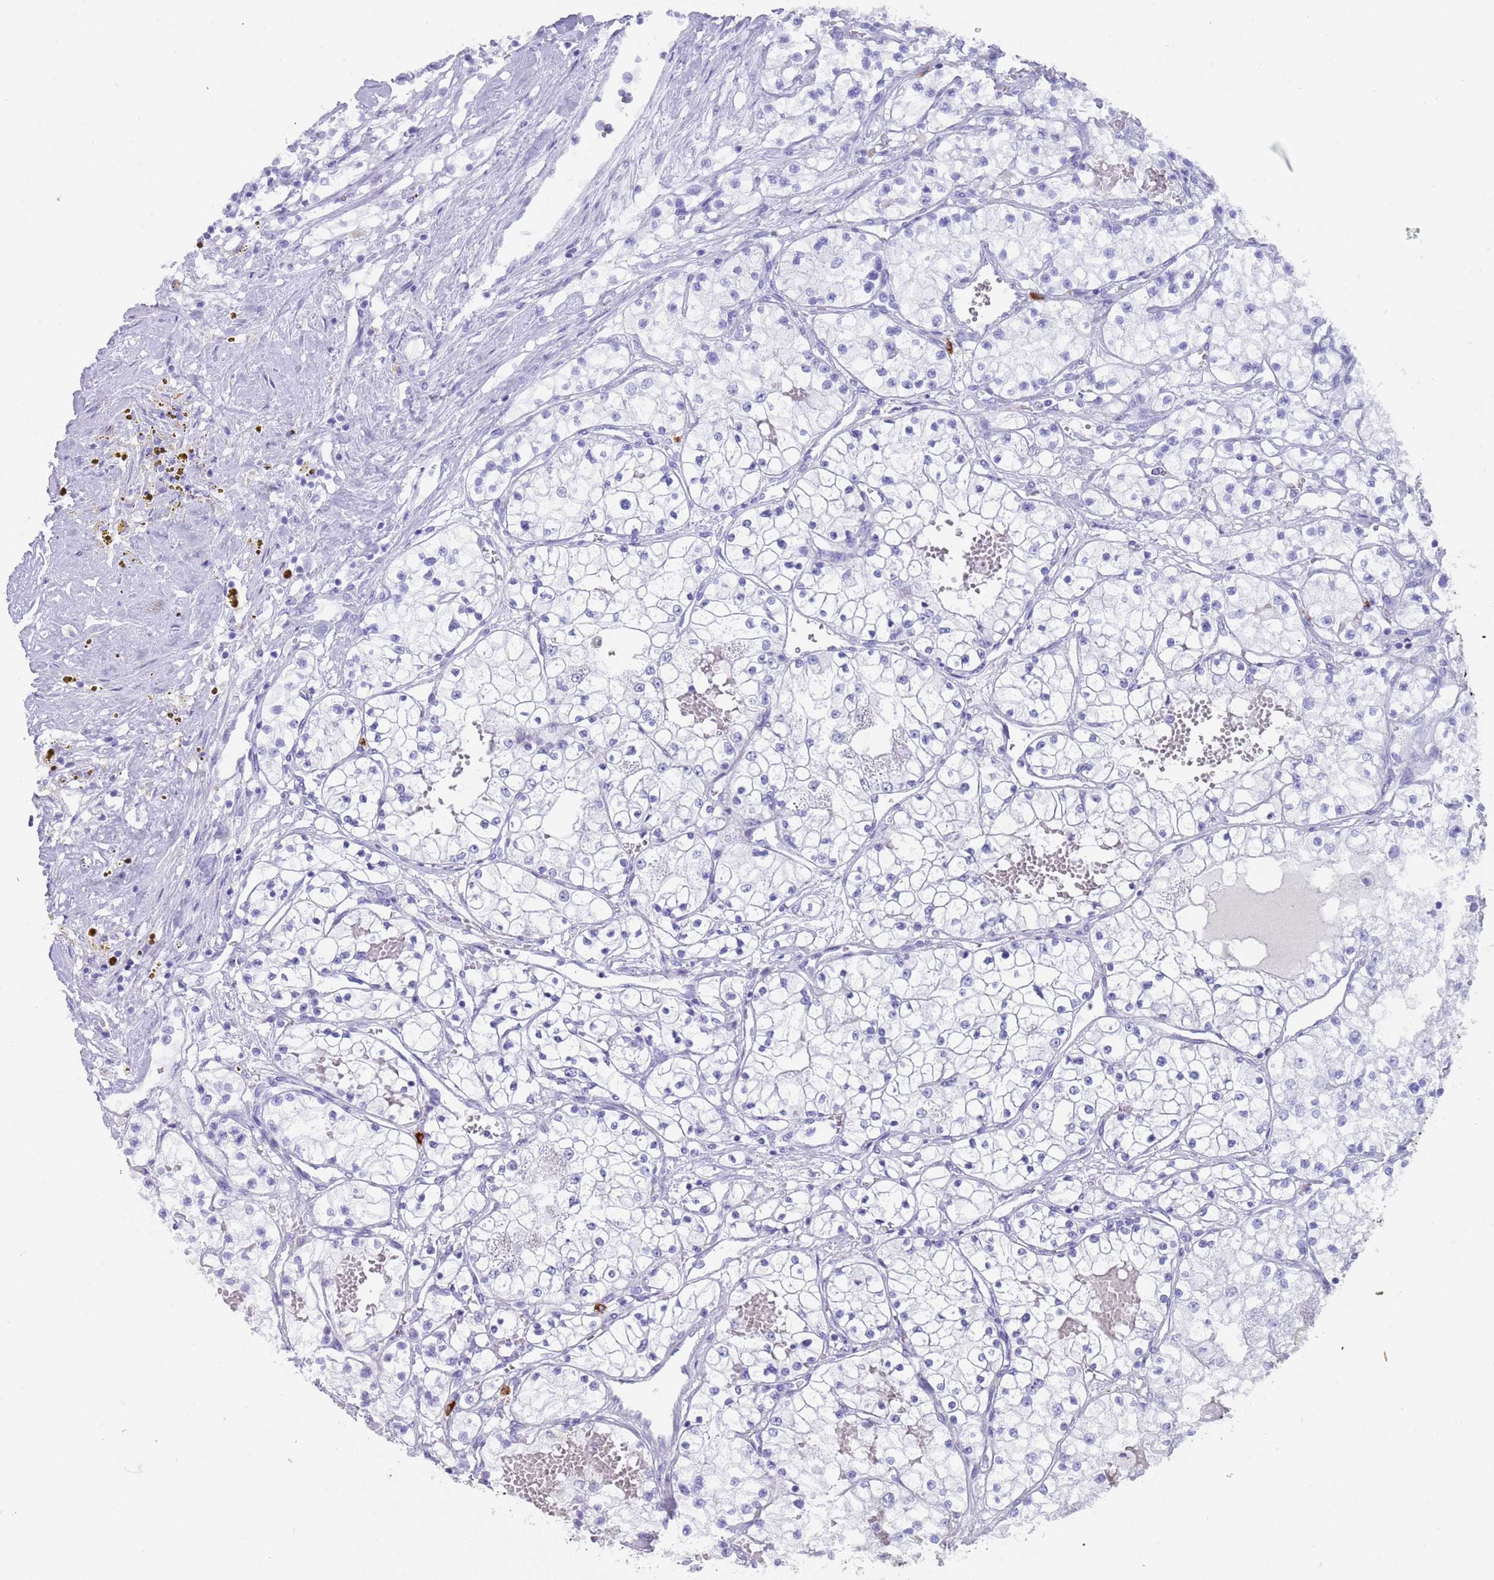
{"staining": {"intensity": "negative", "quantity": "none", "location": "none"}, "tissue": "renal cancer", "cell_type": "Tumor cells", "image_type": "cancer", "snomed": [{"axis": "morphology", "description": "Normal tissue, NOS"}, {"axis": "morphology", "description": "Adenocarcinoma, NOS"}, {"axis": "topography", "description": "Kidney"}], "caption": "There is no significant staining in tumor cells of renal adenocarcinoma.", "gene": "MYADML2", "patient": {"sex": "male", "age": 68}}